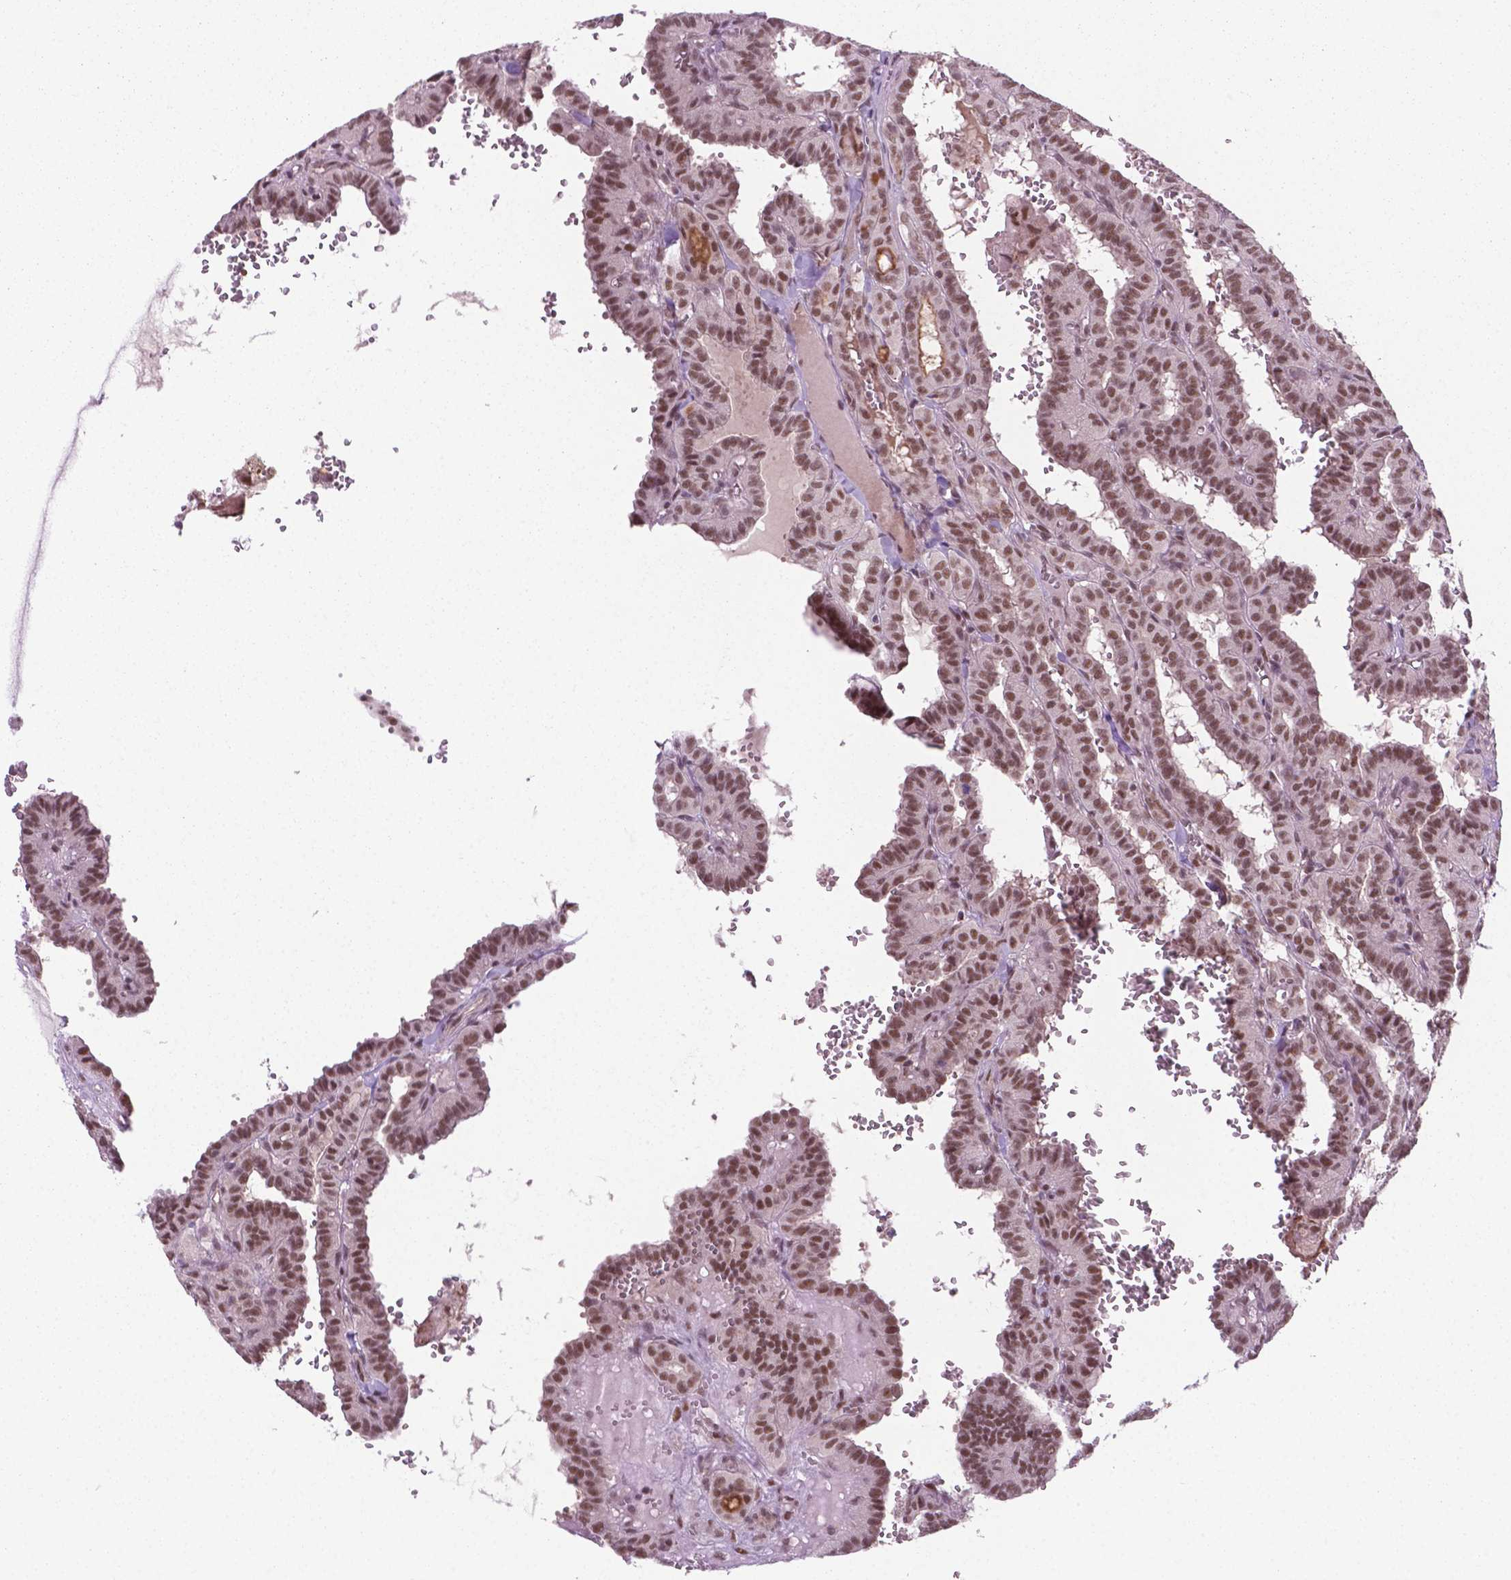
{"staining": {"intensity": "moderate", "quantity": ">75%", "location": "nuclear"}, "tissue": "thyroid cancer", "cell_type": "Tumor cells", "image_type": "cancer", "snomed": [{"axis": "morphology", "description": "Papillary adenocarcinoma, NOS"}, {"axis": "topography", "description": "Thyroid gland"}], "caption": "Thyroid cancer (papillary adenocarcinoma) was stained to show a protein in brown. There is medium levels of moderate nuclear expression in about >75% of tumor cells. The staining was performed using DAB (3,3'-diaminobenzidine) to visualize the protein expression in brown, while the nuclei were stained in blue with hematoxylin (Magnification: 20x).", "gene": "PHAX", "patient": {"sex": "female", "age": 21}}